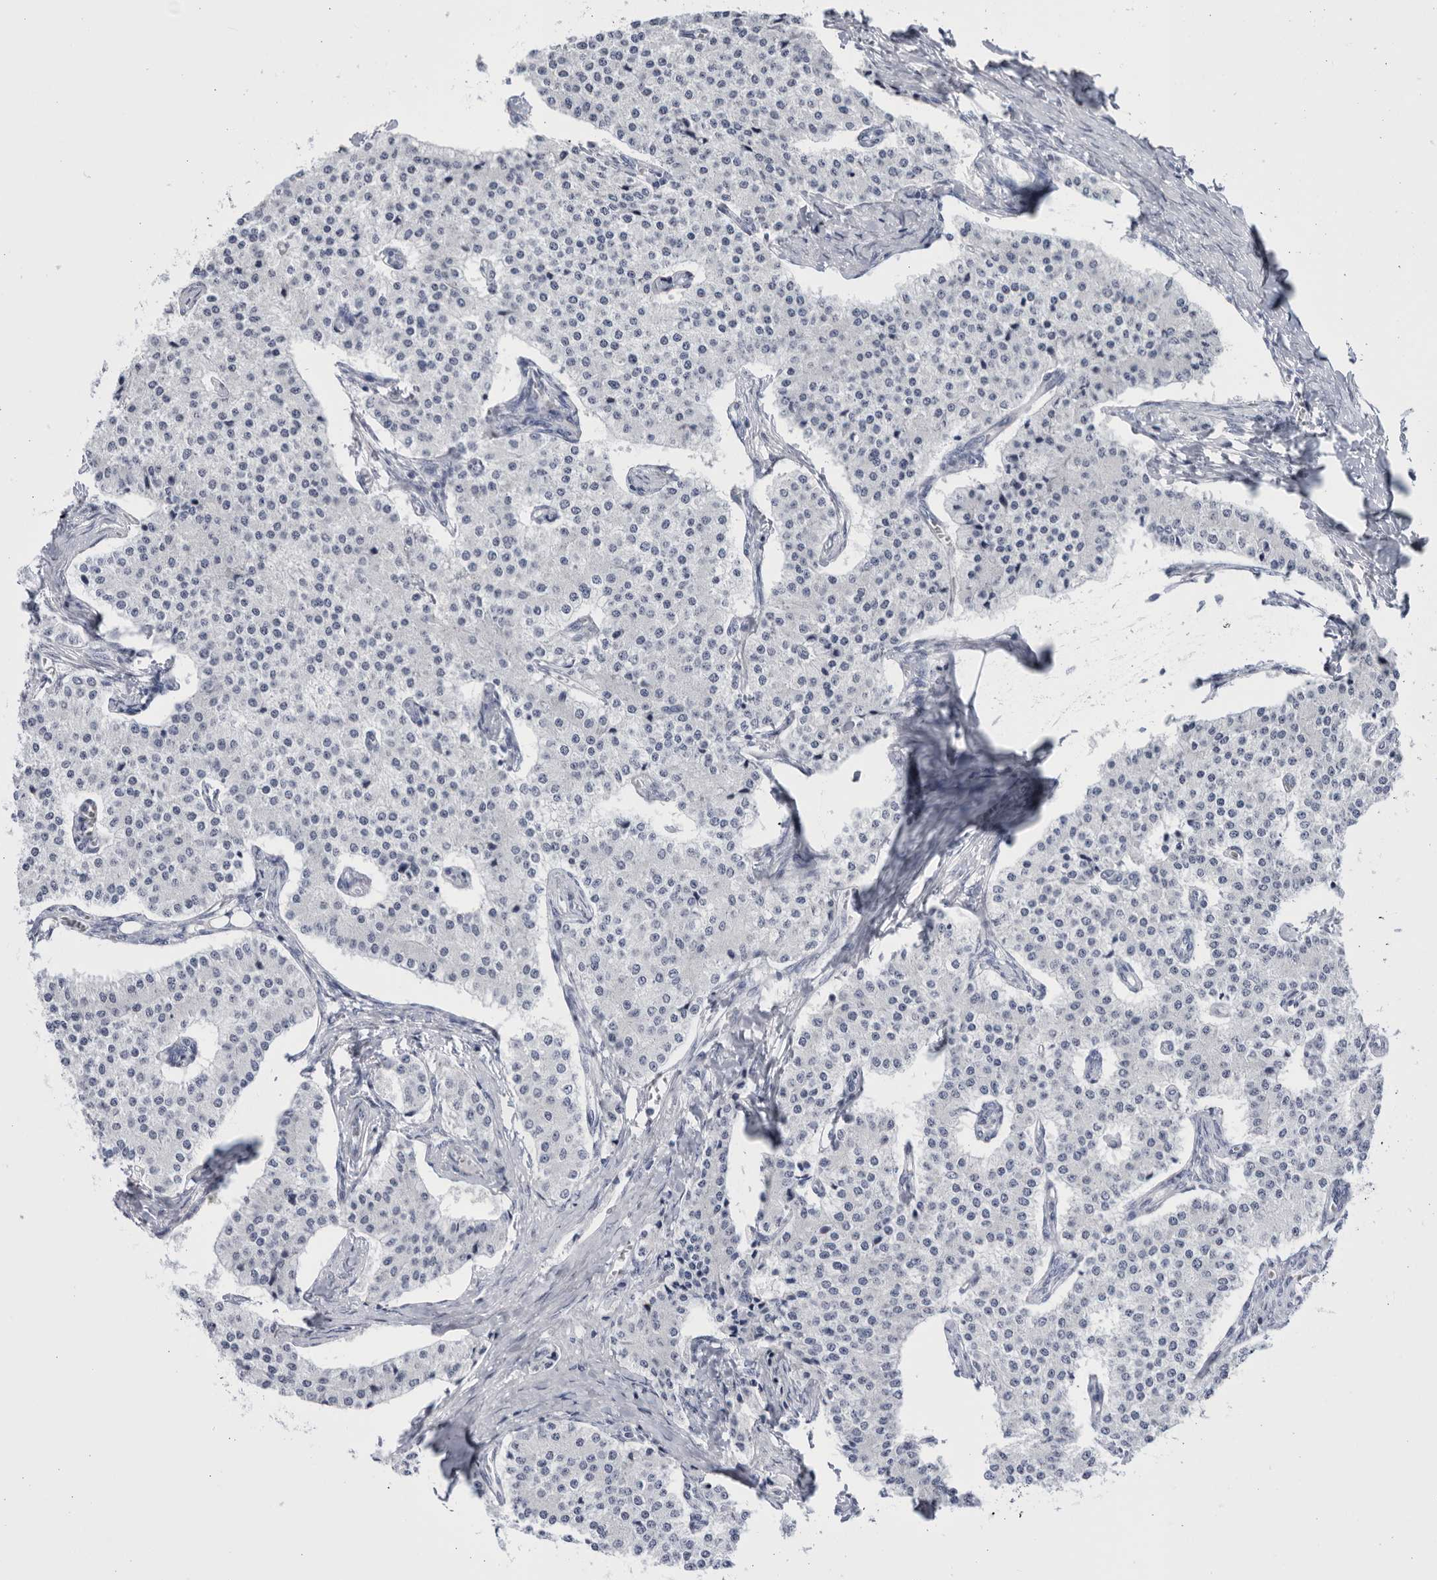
{"staining": {"intensity": "negative", "quantity": "none", "location": "none"}, "tissue": "carcinoid", "cell_type": "Tumor cells", "image_type": "cancer", "snomed": [{"axis": "morphology", "description": "Carcinoid, malignant, NOS"}, {"axis": "topography", "description": "Colon"}], "caption": "This is an immunohistochemistry micrograph of human carcinoid (malignant). There is no staining in tumor cells.", "gene": "CCDC181", "patient": {"sex": "female", "age": 52}}